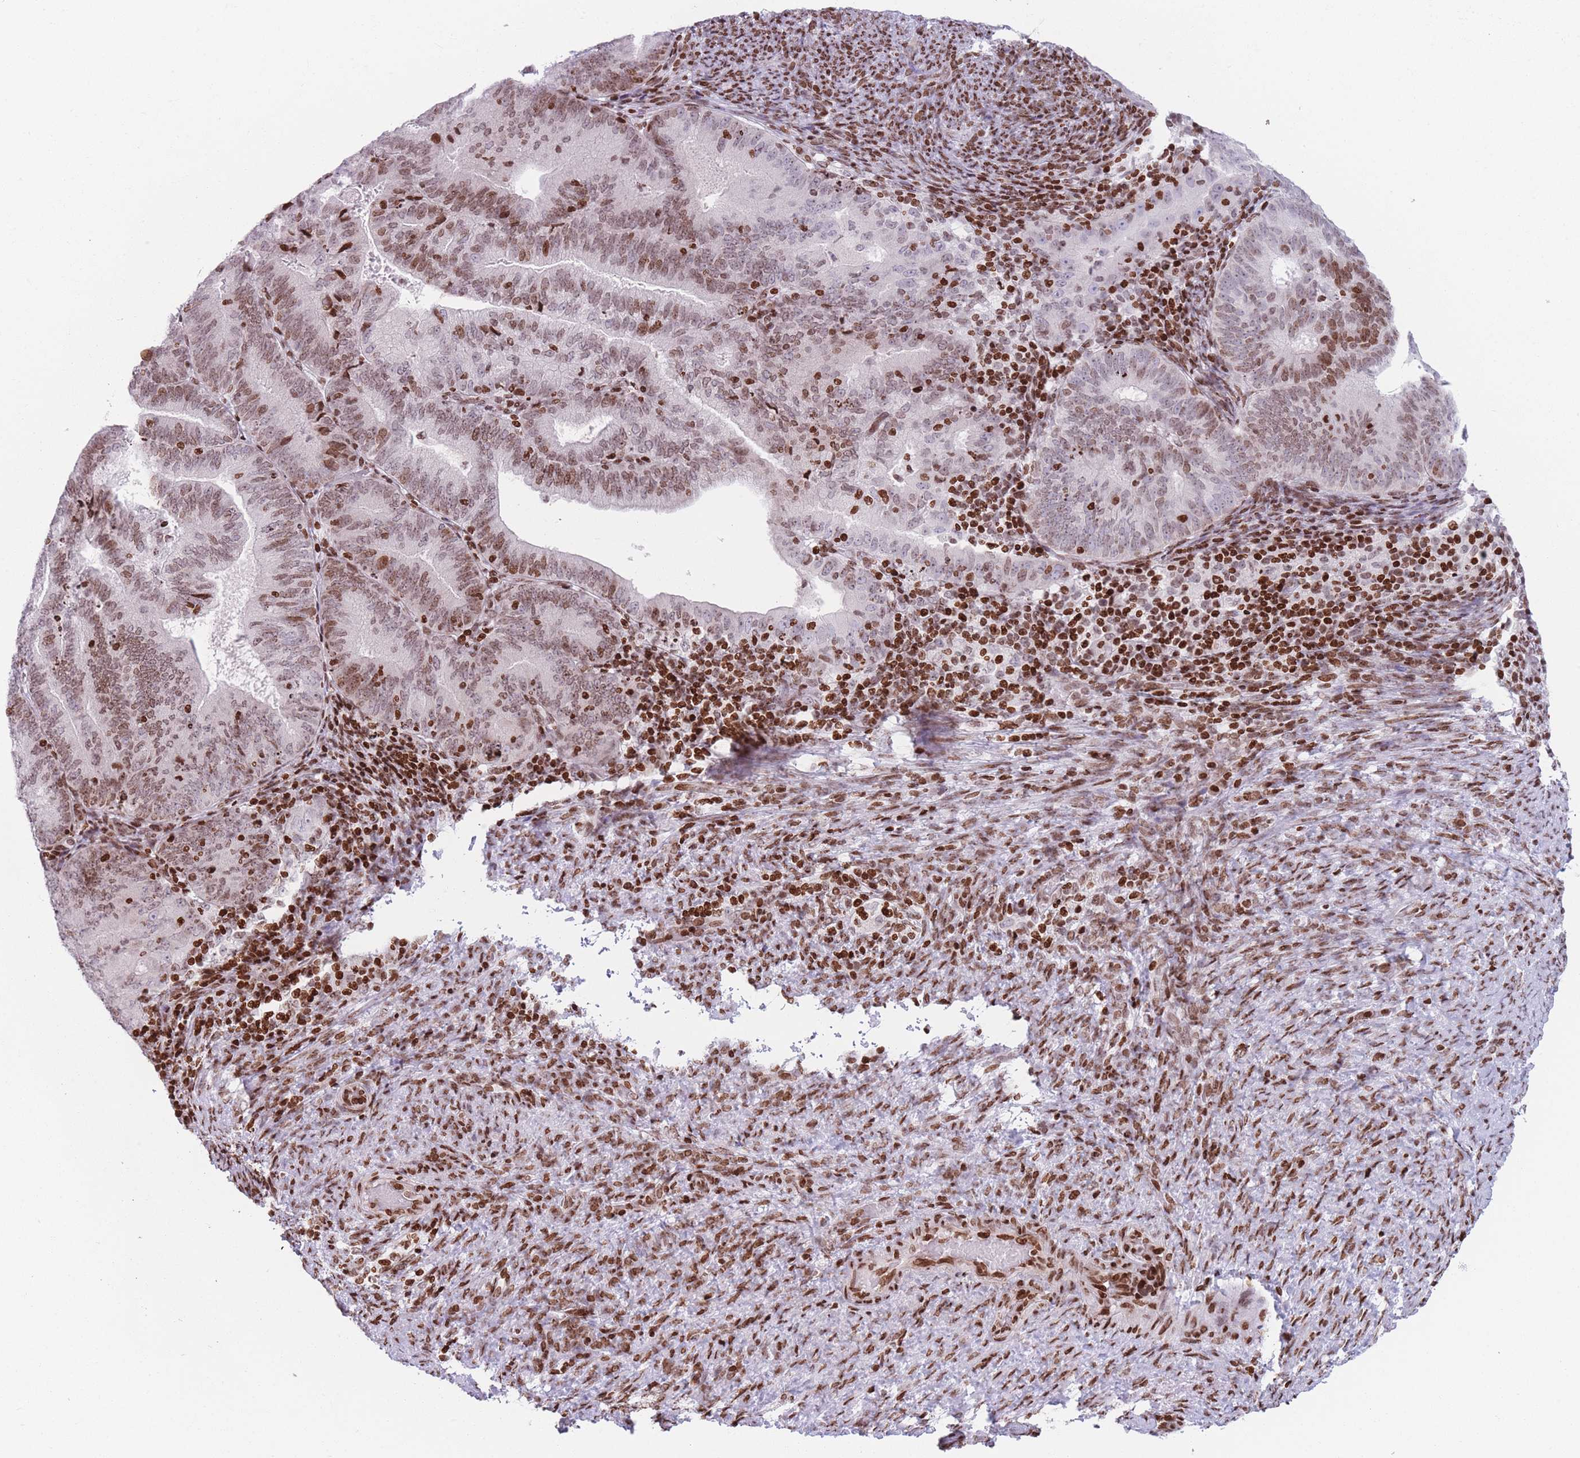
{"staining": {"intensity": "moderate", "quantity": ">75%", "location": "nuclear"}, "tissue": "endometrial cancer", "cell_type": "Tumor cells", "image_type": "cancer", "snomed": [{"axis": "morphology", "description": "Adenocarcinoma, NOS"}, {"axis": "topography", "description": "Endometrium"}], "caption": "This micrograph exhibits immunohistochemistry staining of endometrial cancer, with medium moderate nuclear expression in approximately >75% of tumor cells.", "gene": "AK9", "patient": {"sex": "female", "age": 70}}